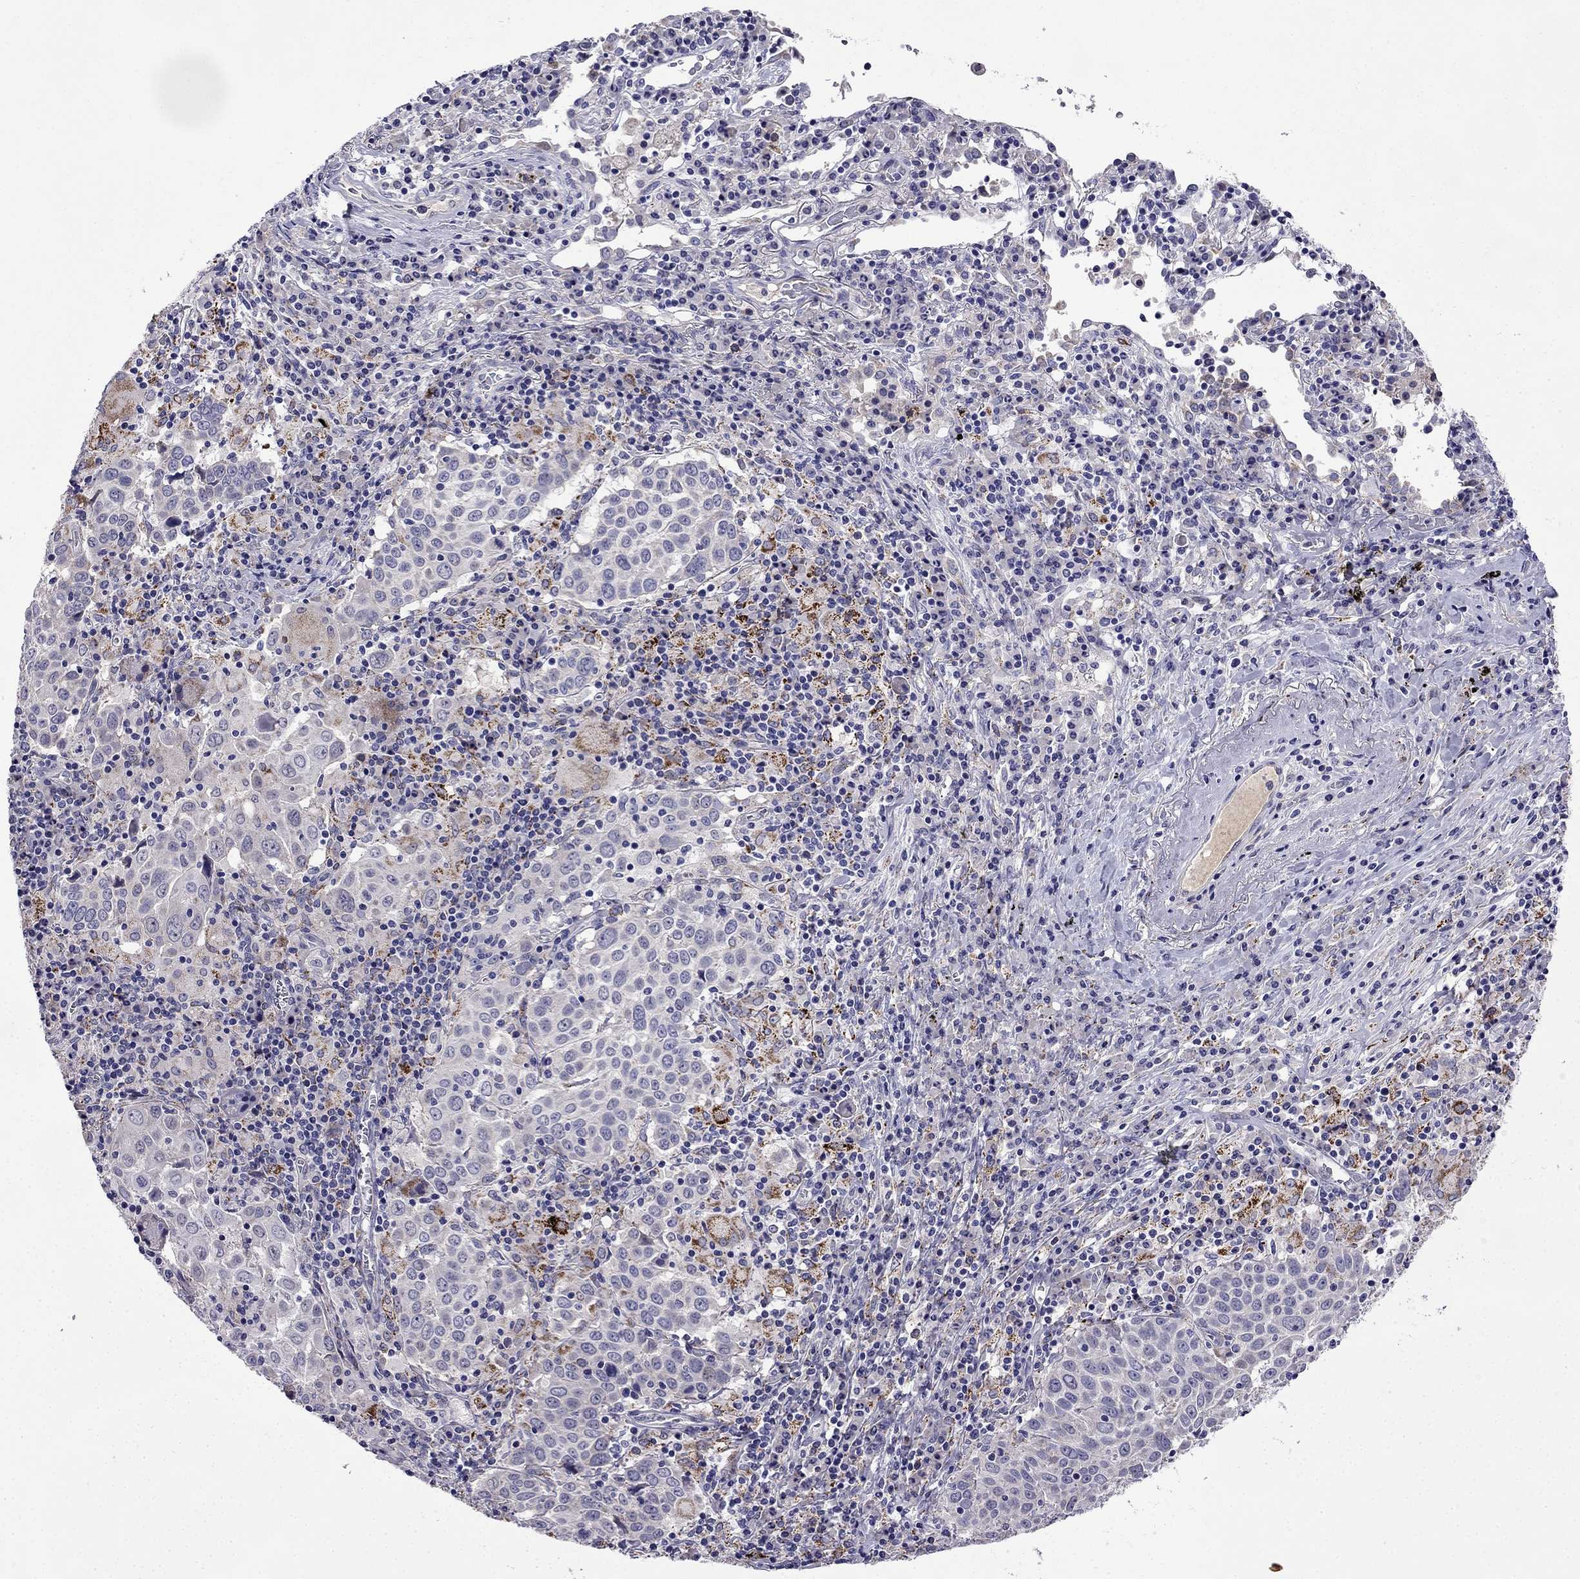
{"staining": {"intensity": "negative", "quantity": "none", "location": "none"}, "tissue": "lung cancer", "cell_type": "Tumor cells", "image_type": "cancer", "snomed": [{"axis": "morphology", "description": "Squamous cell carcinoma, NOS"}, {"axis": "topography", "description": "Lung"}], "caption": "Immunohistochemistry micrograph of lung cancer stained for a protein (brown), which reveals no expression in tumor cells.", "gene": "PI16", "patient": {"sex": "male", "age": 57}}